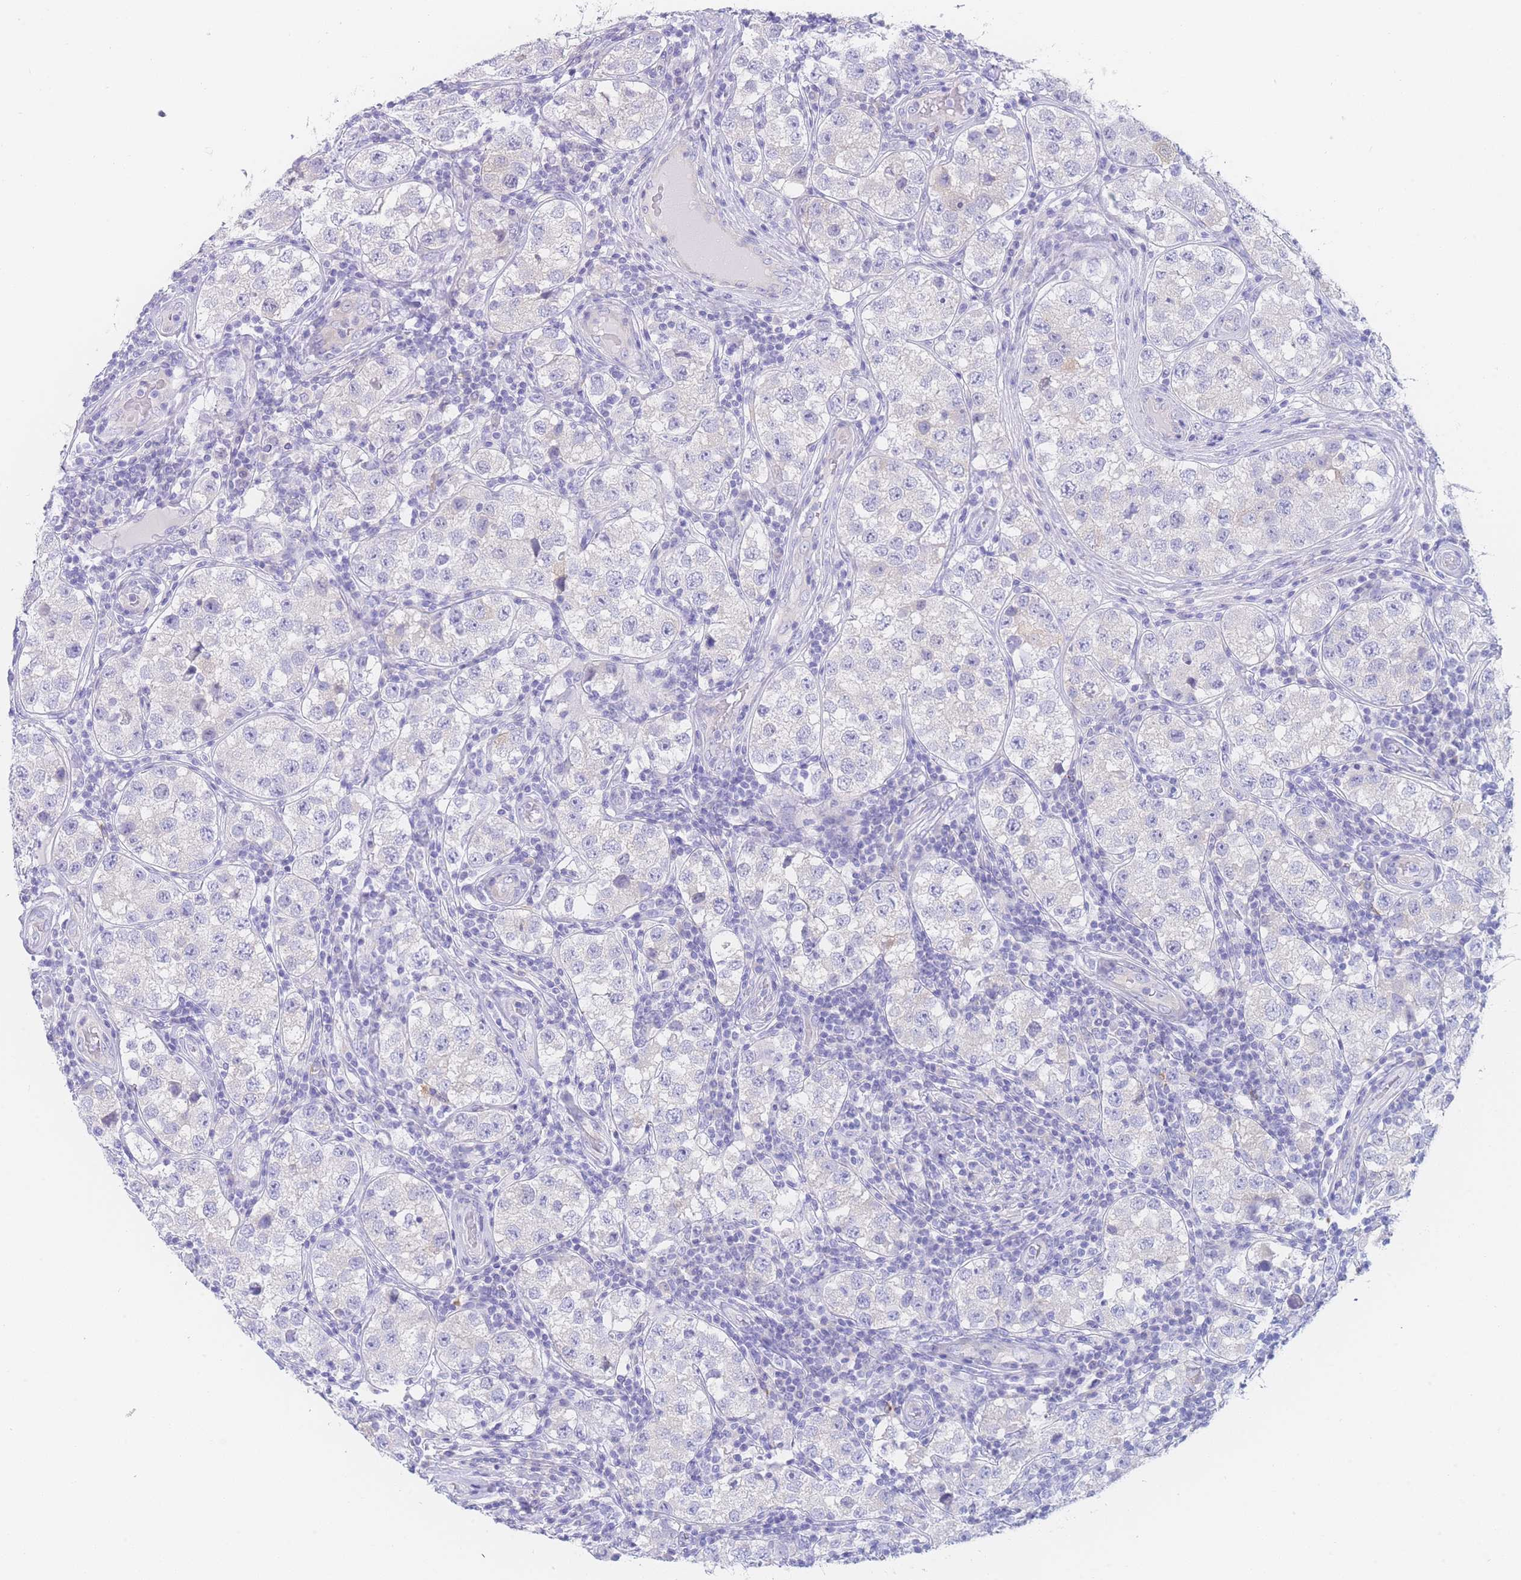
{"staining": {"intensity": "negative", "quantity": "none", "location": "none"}, "tissue": "testis cancer", "cell_type": "Tumor cells", "image_type": "cancer", "snomed": [{"axis": "morphology", "description": "Seminoma, NOS"}, {"axis": "topography", "description": "Testis"}], "caption": "High power microscopy histopathology image of an immunohistochemistry photomicrograph of testis cancer, revealing no significant positivity in tumor cells.", "gene": "LZTFL1", "patient": {"sex": "male", "age": 34}}